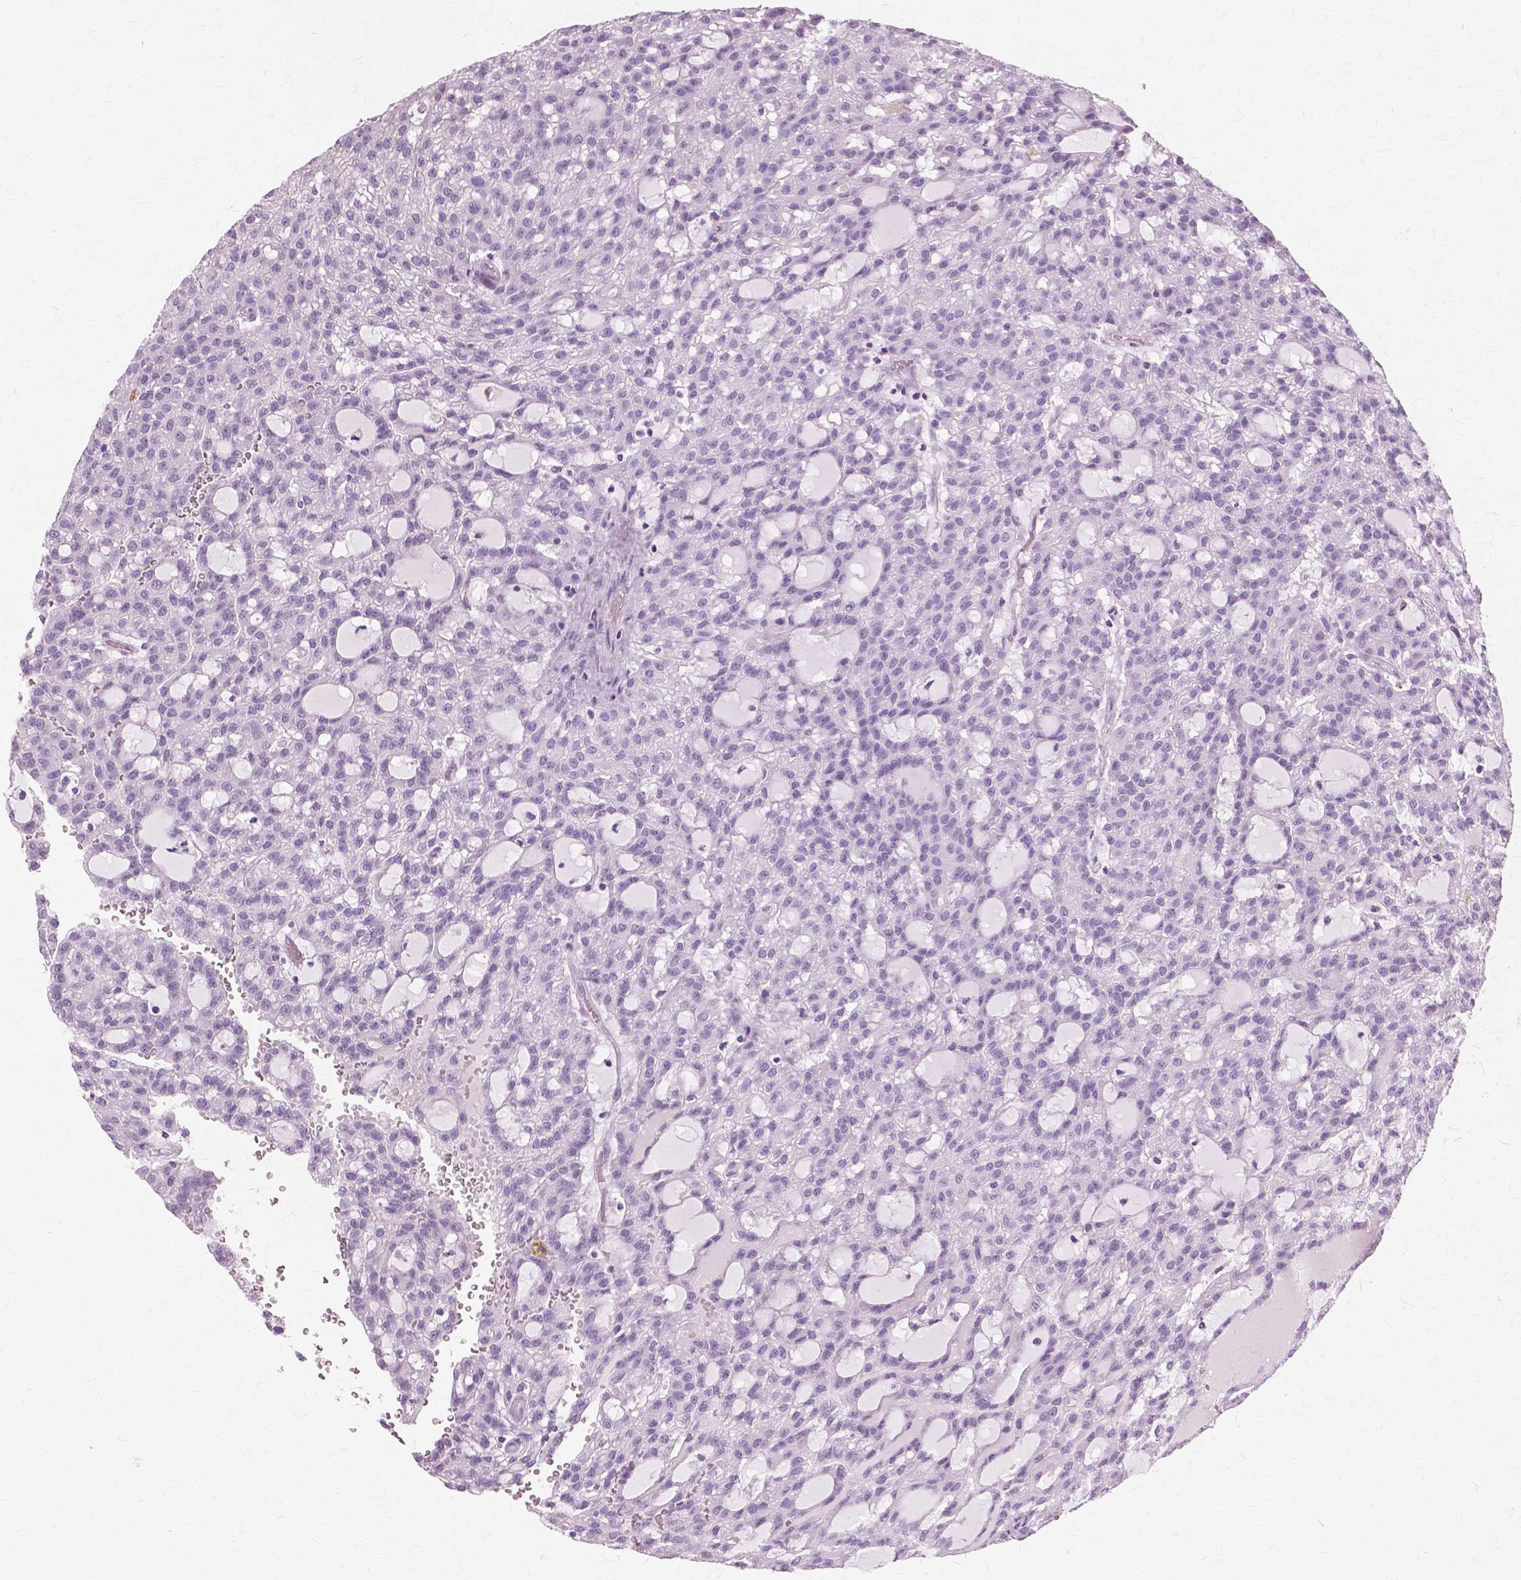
{"staining": {"intensity": "negative", "quantity": "none", "location": "none"}, "tissue": "renal cancer", "cell_type": "Tumor cells", "image_type": "cancer", "snomed": [{"axis": "morphology", "description": "Adenocarcinoma, NOS"}, {"axis": "topography", "description": "Kidney"}], "caption": "Renal cancer stained for a protein using immunohistochemistry (IHC) exhibits no staining tumor cells.", "gene": "SFTPD", "patient": {"sex": "male", "age": 63}}